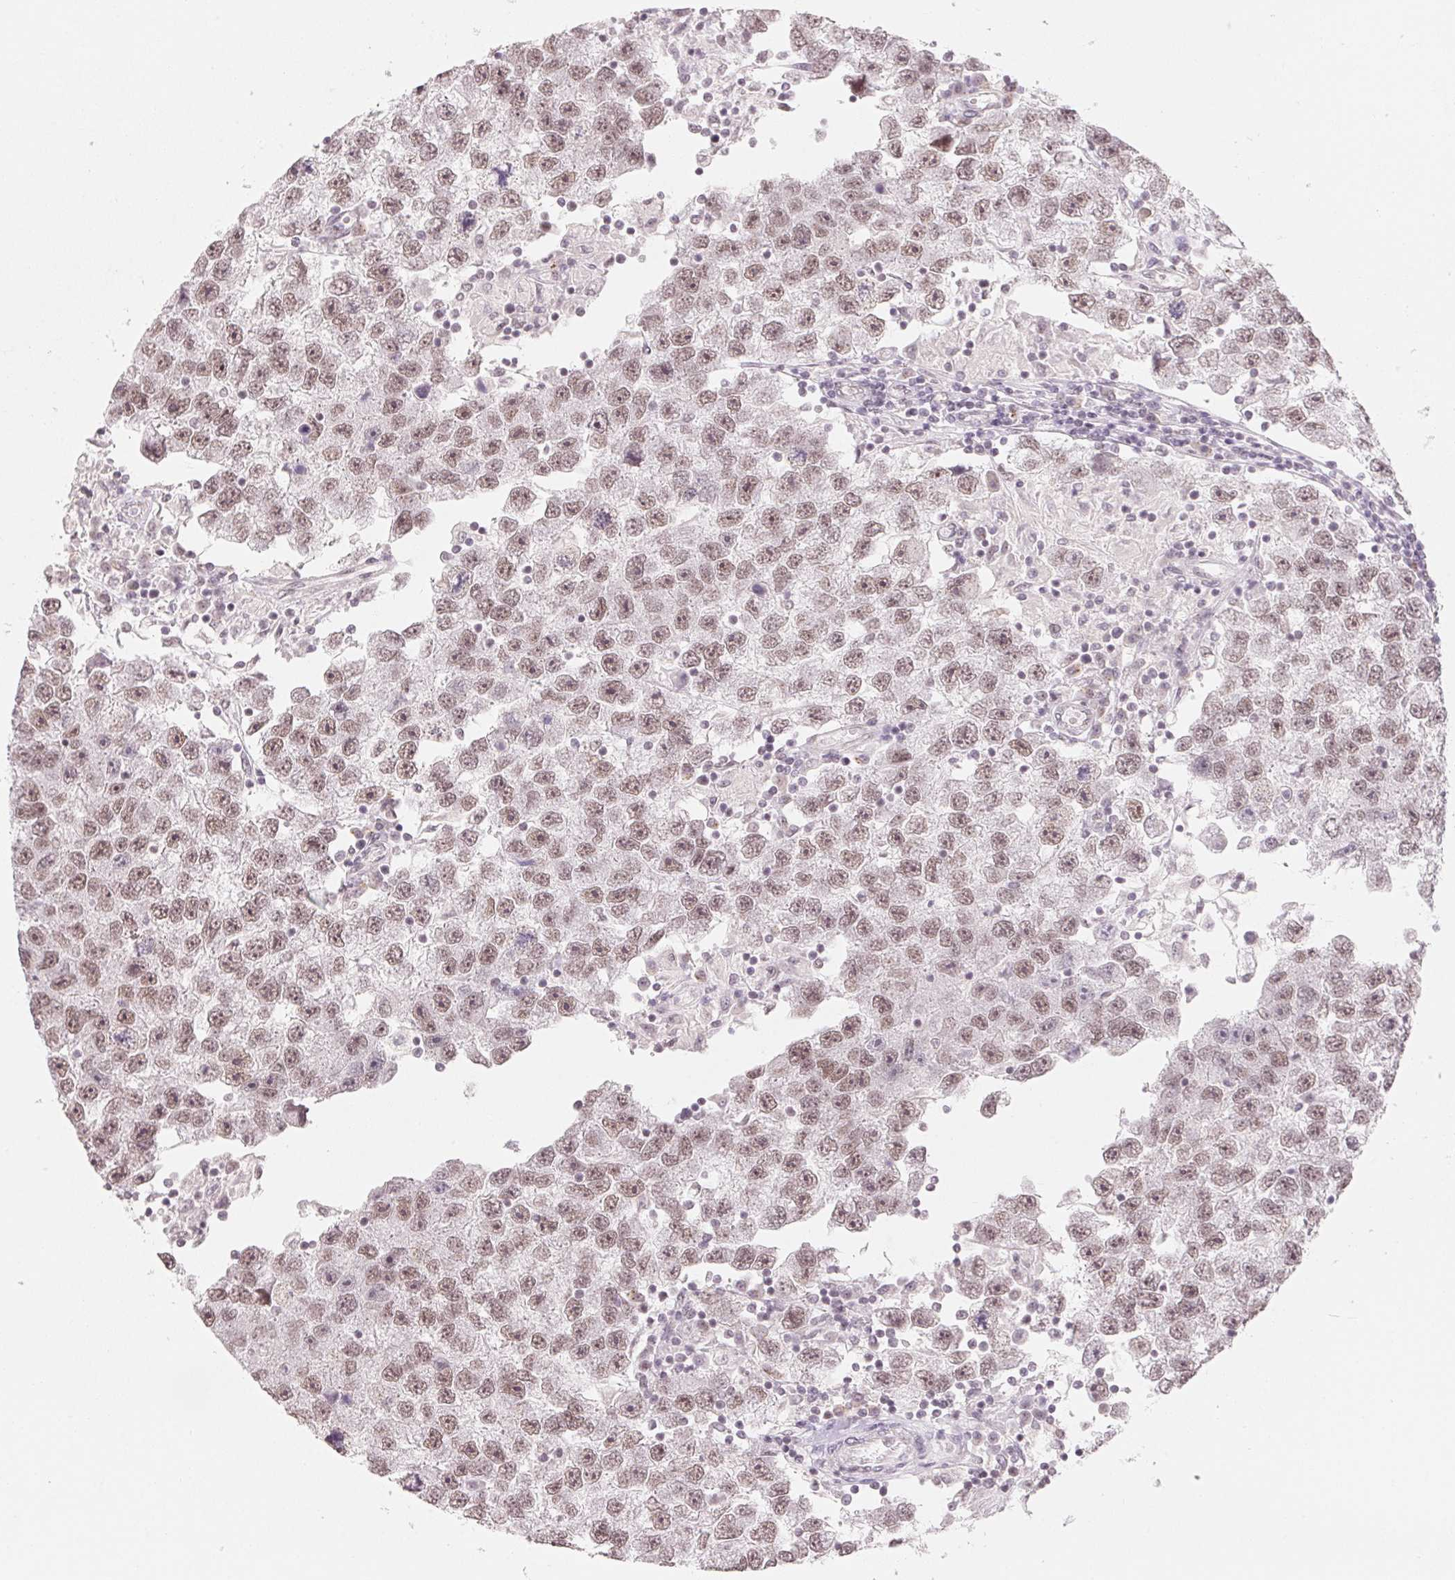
{"staining": {"intensity": "moderate", "quantity": ">75%", "location": "nuclear"}, "tissue": "testis cancer", "cell_type": "Tumor cells", "image_type": "cancer", "snomed": [{"axis": "morphology", "description": "Seminoma, NOS"}, {"axis": "topography", "description": "Testis"}], "caption": "Protein staining of testis cancer (seminoma) tissue demonstrates moderate nuclear staining in approximately >75% of tumor cells.", "gene": "NXF3", "patient": {"sex": "male", "age": 26}}